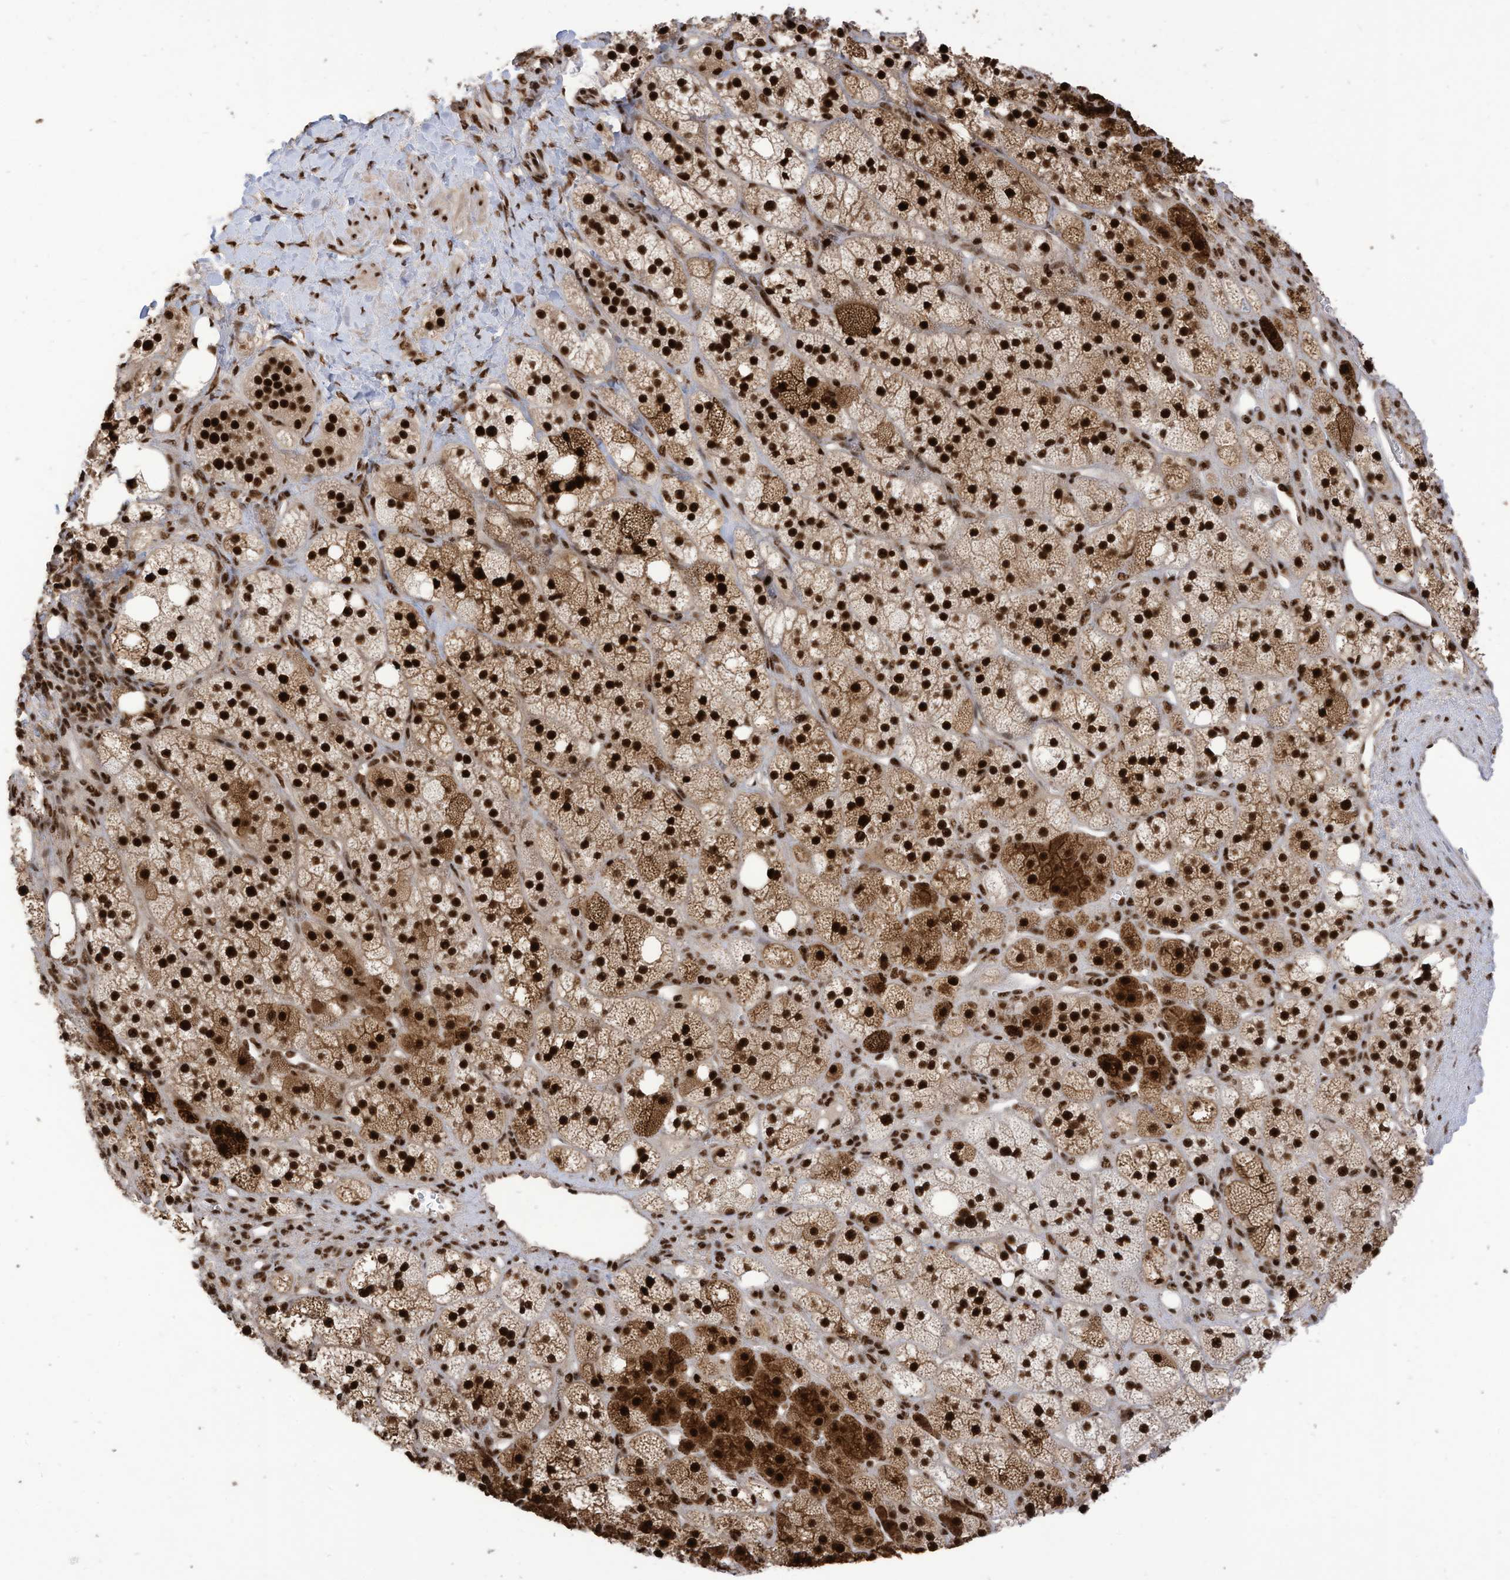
{"staining": {"intensity": "strong", "quantity": ">75%", "location": "cytoplasmic/membranous,nuclear"}, "tissue": "adrenal gland", "cell_type": "Glandular cells", "image_type": "normal", "snomed": [{"axis": "morphology", "description": "Normal tissue, NOS"}, {"axis": "topography", "description": "Adrenal gland"}], "caption": "Approximately >75% of glandular cells in benign adrenal gland demonstrate strong cytoplasmic/membranous,nuclear protein positivity as visualized by brown immunohistochemical staining.", "gene": "SF3A3", "patient": {"sex": "male", "age": 61}}